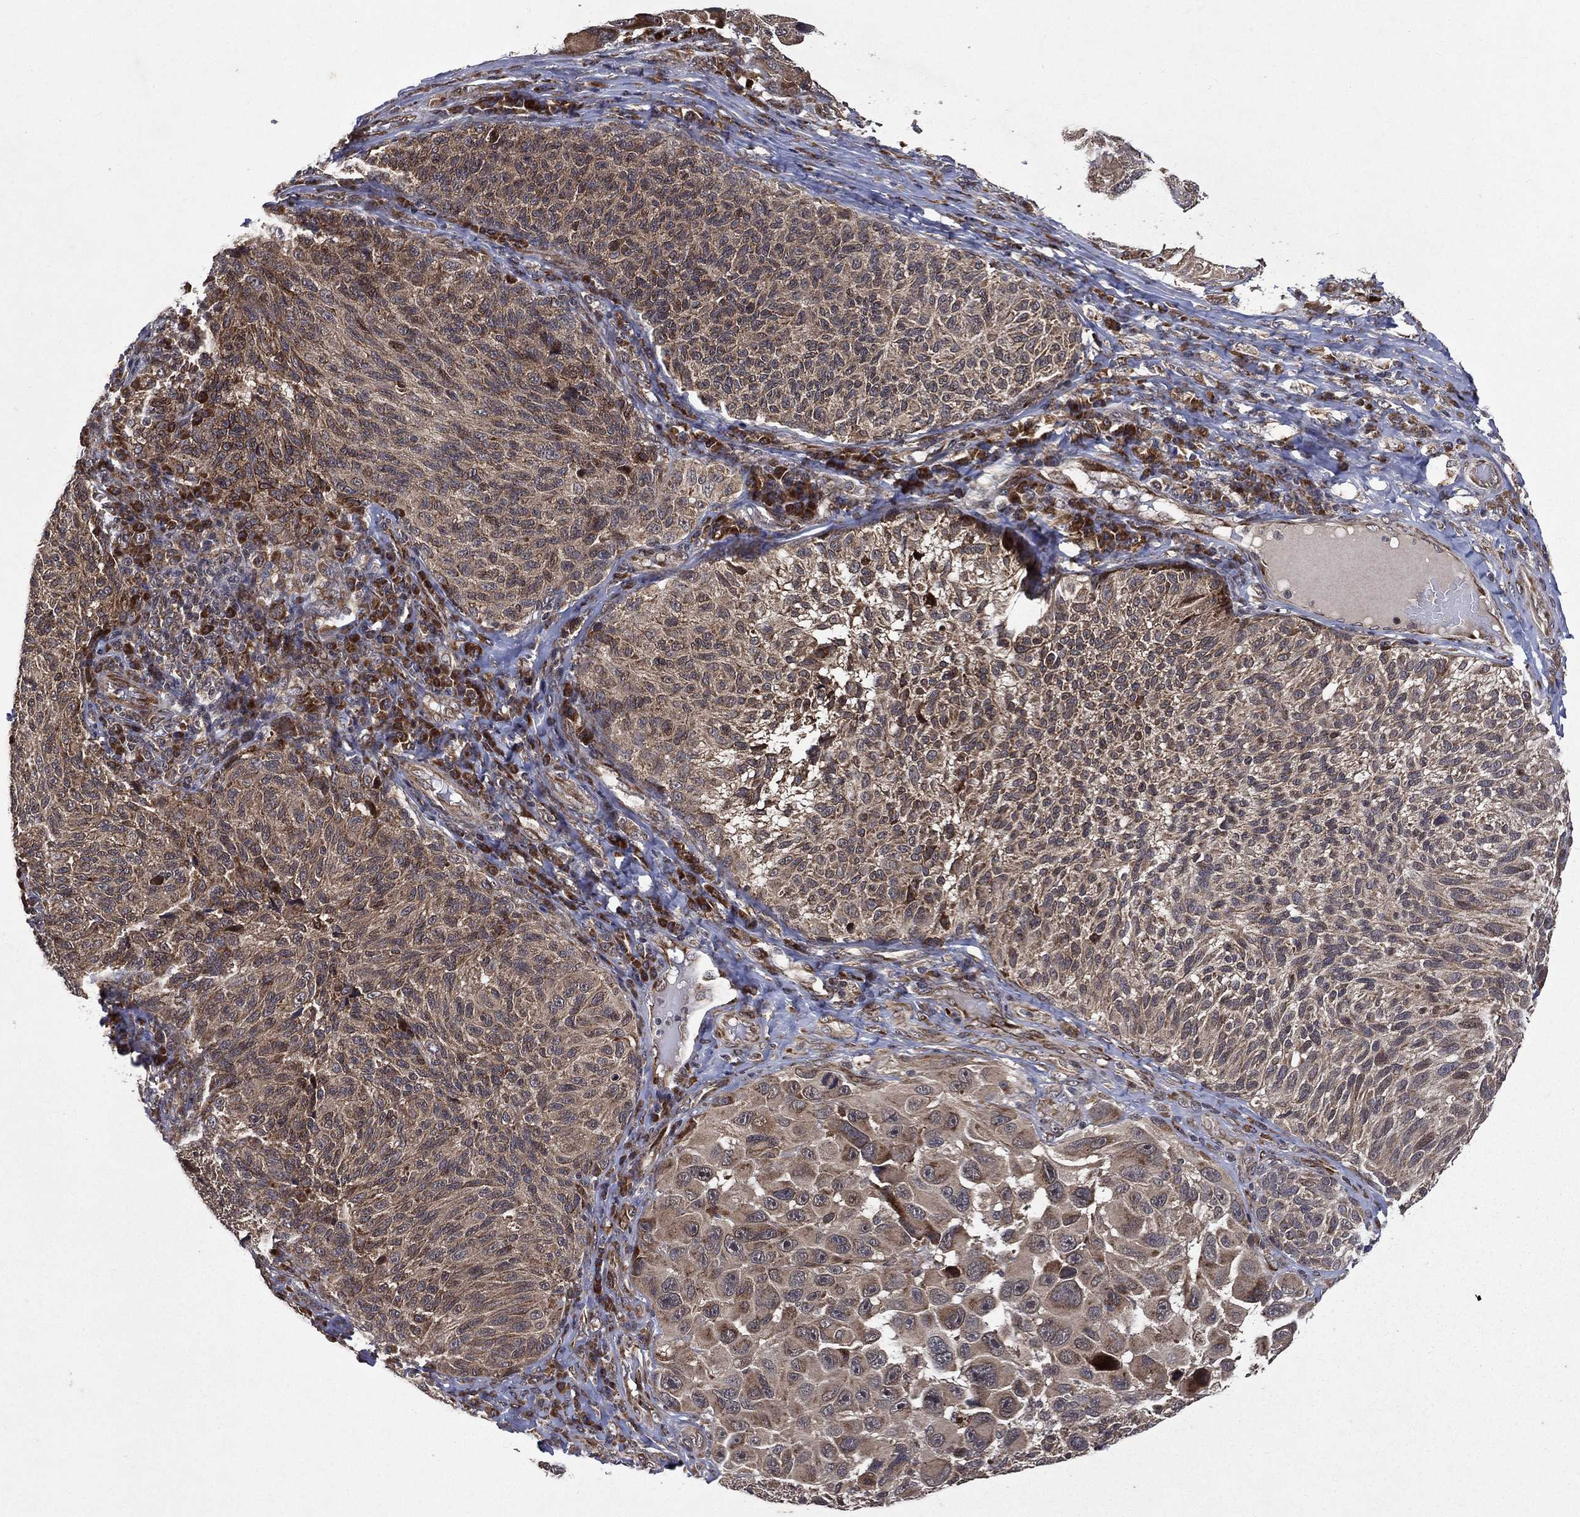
{"staining": {"intensity": "strong", "quantity": "25%-75%", "location": "cytoplasmic/membranous"}, "tissue": "melanoma", "cell_type": "Tumor cells", "image_type": "cancer", "snomed": [{"axis": "morphology", "description": "Malignant melanoma, NOS"}, {"axis": "topography", "description": "Skin"}], "caption": "Brown immunohistochemical staining in melanoma shows strong cytoplasmic/membranous staining in about 25%-75% of tumor cells. (Stains: DAB (3,3'-diaminobenzidine) in brown, nuclei in blue, Microscopy: brightfield microscopy at high magnification).", "gene": "RAB11FIP4", "patient": {"sex": "female", "age": 73}}